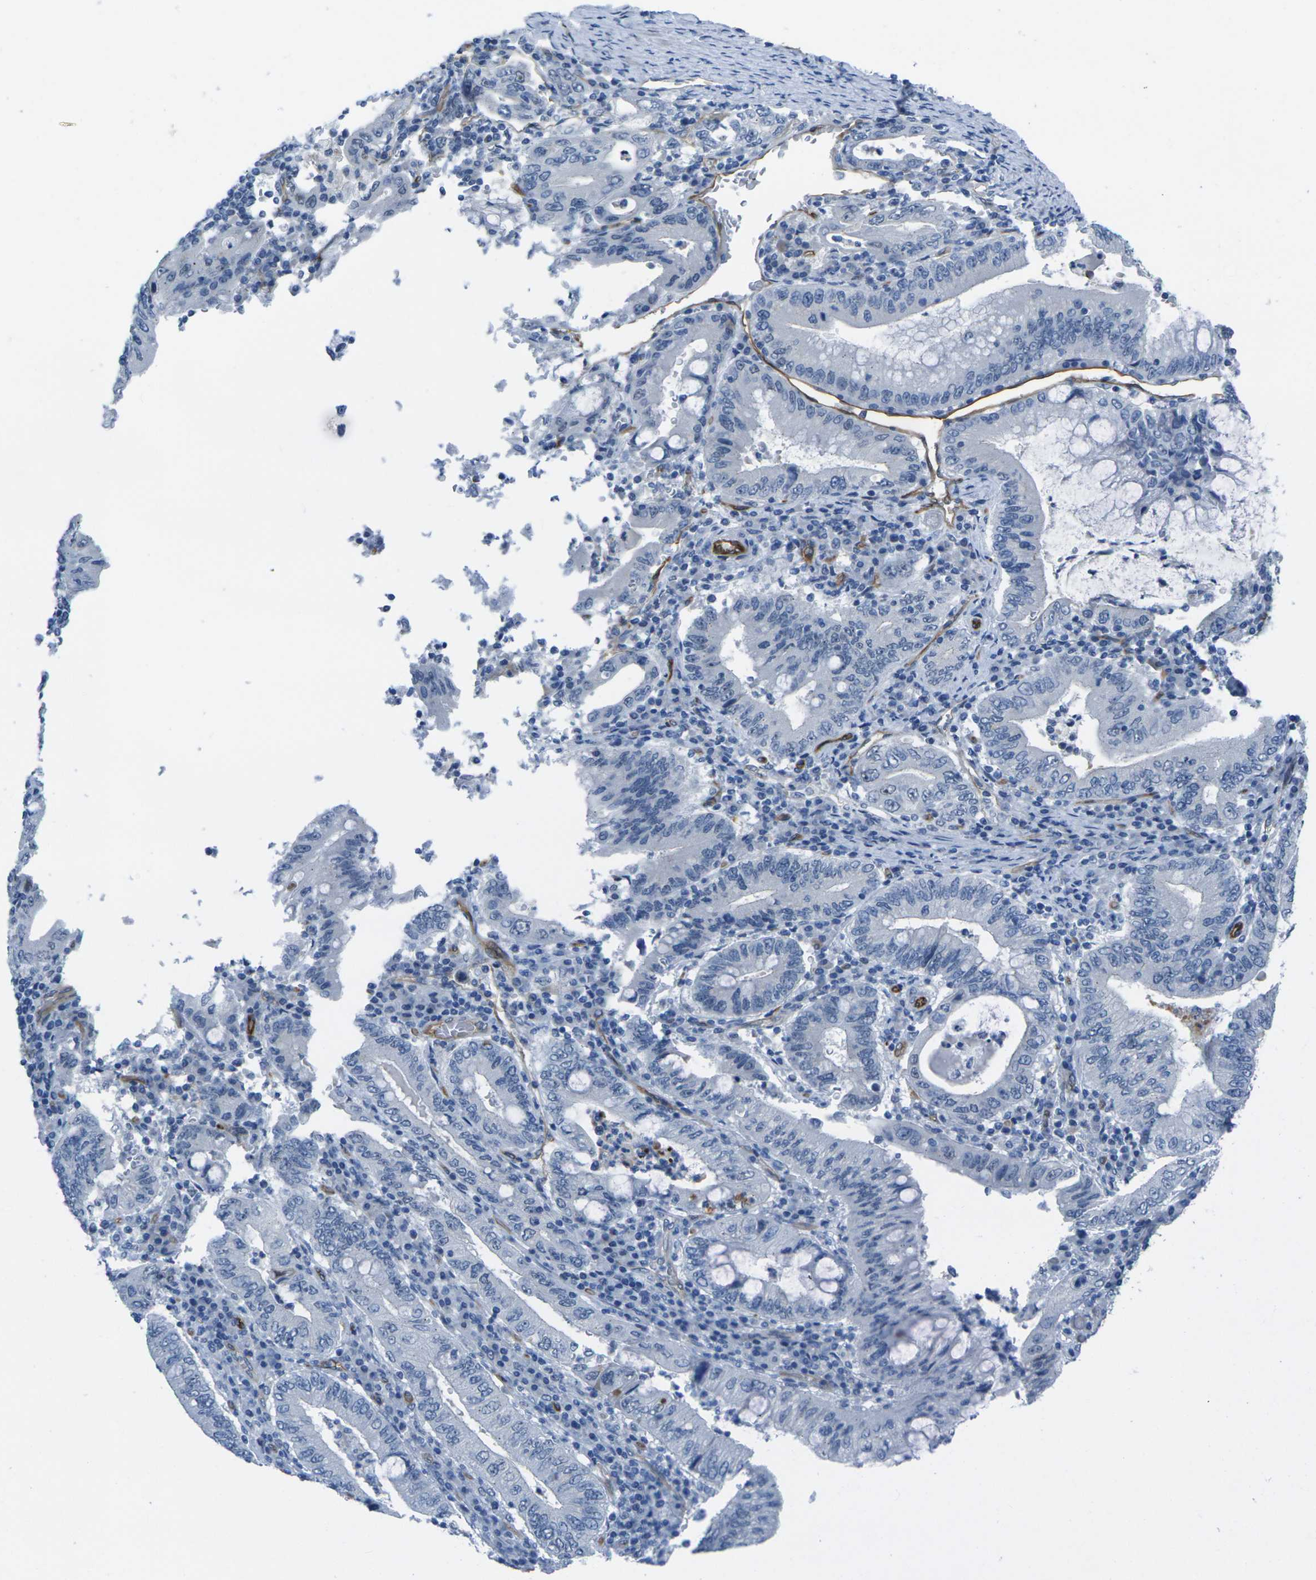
{"staining": {"intensity": "negative", "quantity": "none", "location": "none"}, "tissue": "stomach cancer", "cell_type": "Tumor cells", "image_type": "cancer", "snomed": [{"axis": "morphology", "description": "Normal tissue, NOS"}, {"axis": "morphology", "description": "Adenocarcinoma, NOS"}, {"axis": "topography", "description": "Esophagus"}, {"axis": "topography", "description": "Stomach, upper"}, {"axis": "topography", "description": "Peripheral nerve tissue"}], "caption": "Stomach cancer stained for a protein using immunohistochemistry (IHC) exhibits no positivity tumor cells.", "gene": "HSPA12B", "patient": {"sex": "male", "age": 62}}